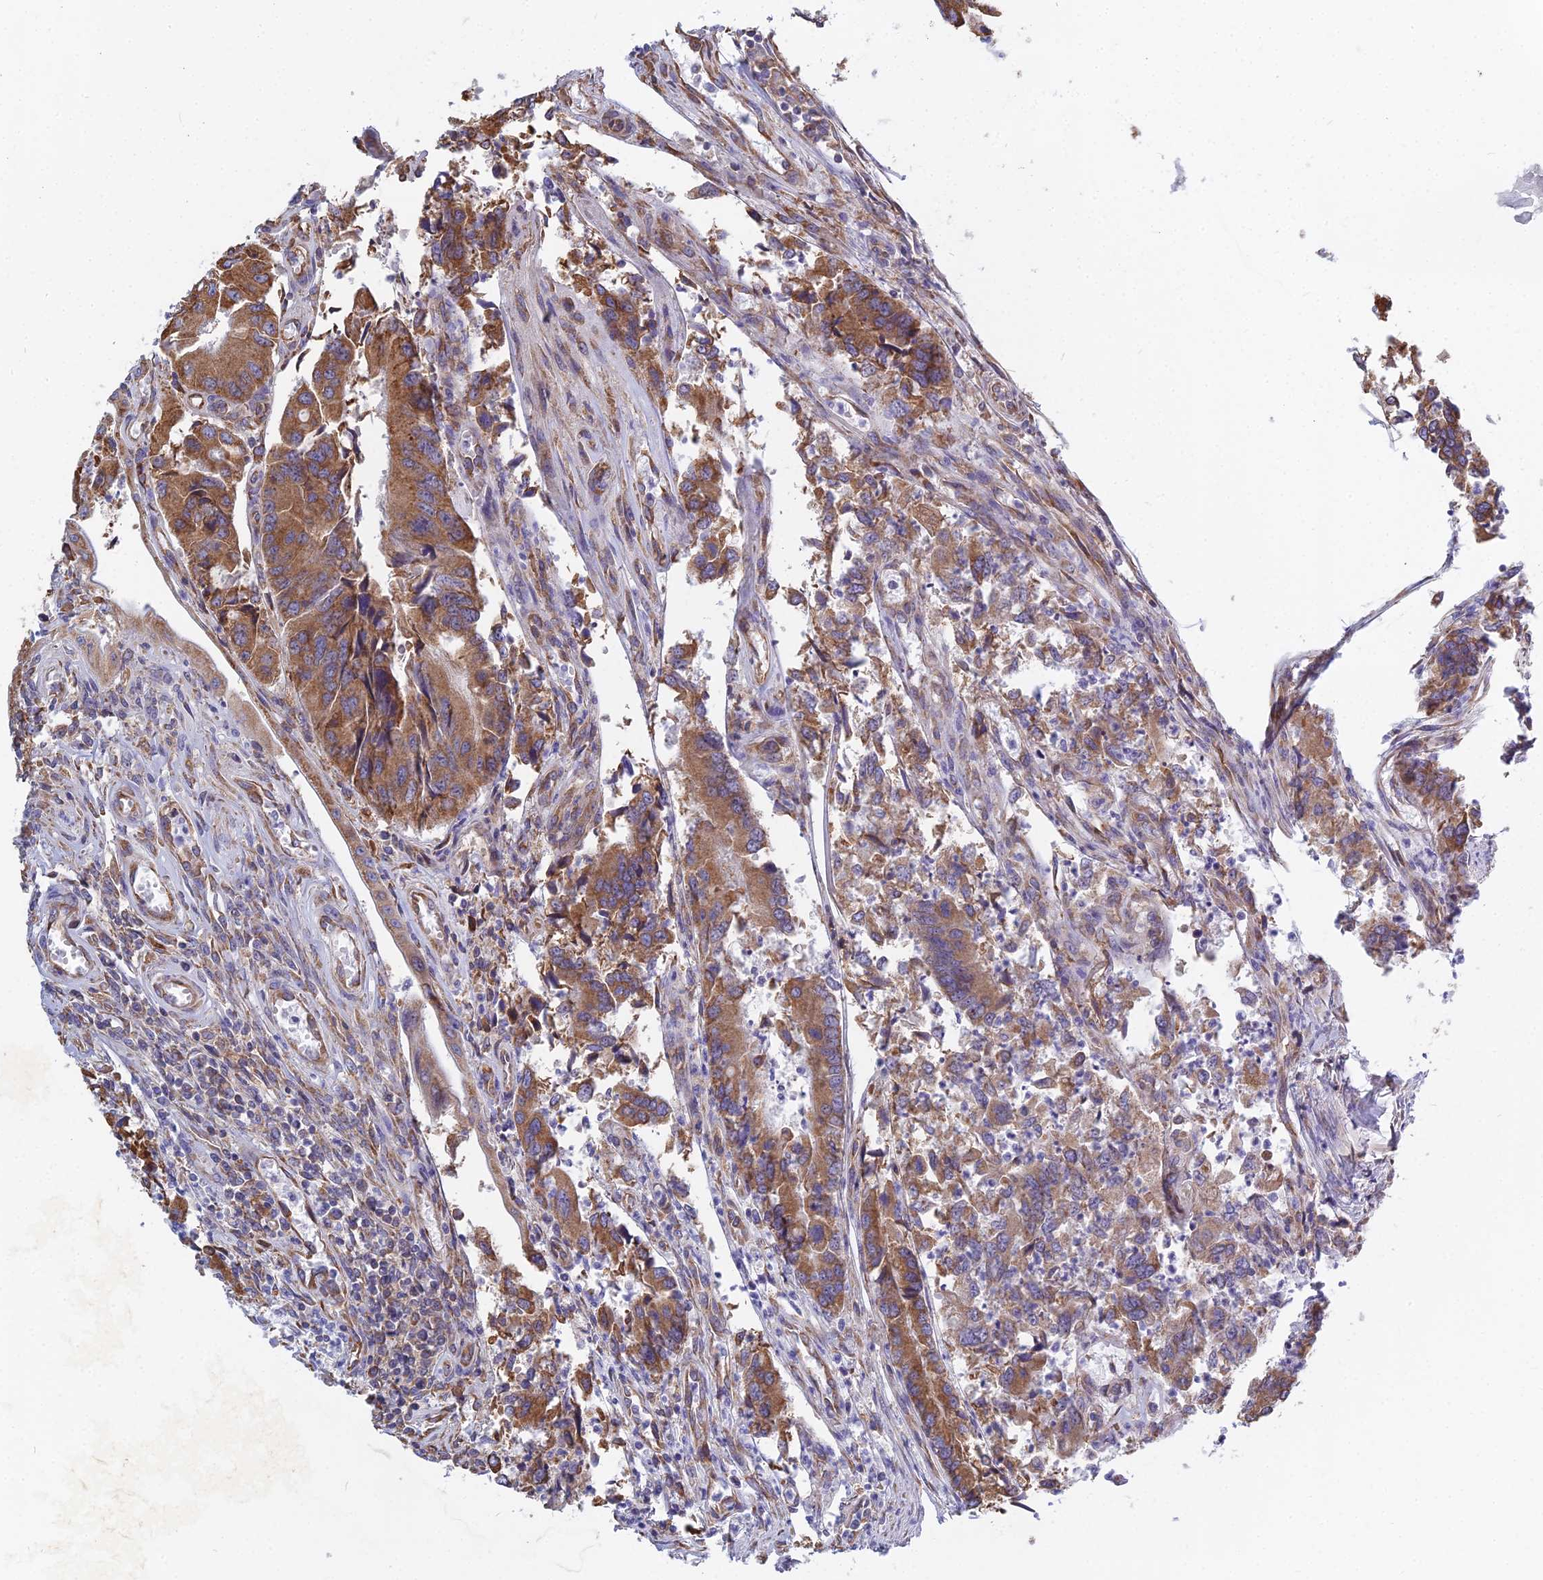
{"staining": {"intensity": "moderate", "quantity": ">75%", "location": "cytoplasmic/membranous"}, "tissue": "colorectal cancer", "cell_type": "Tumor cells", "image_type": "cancer", "snomed": [{"axis": "morphology", "description": "Adenocarcinoma, NOS"}, {"axis": "topography", "description": "Colon"}], "caption": "Tumor cells reveal moderate cytoplasmic/membranous staining in about >75% of cells in adenocarcinoma (colorectal).", "gene": "KIAA1143", "patient": {"sex": "female", "age": 67}}